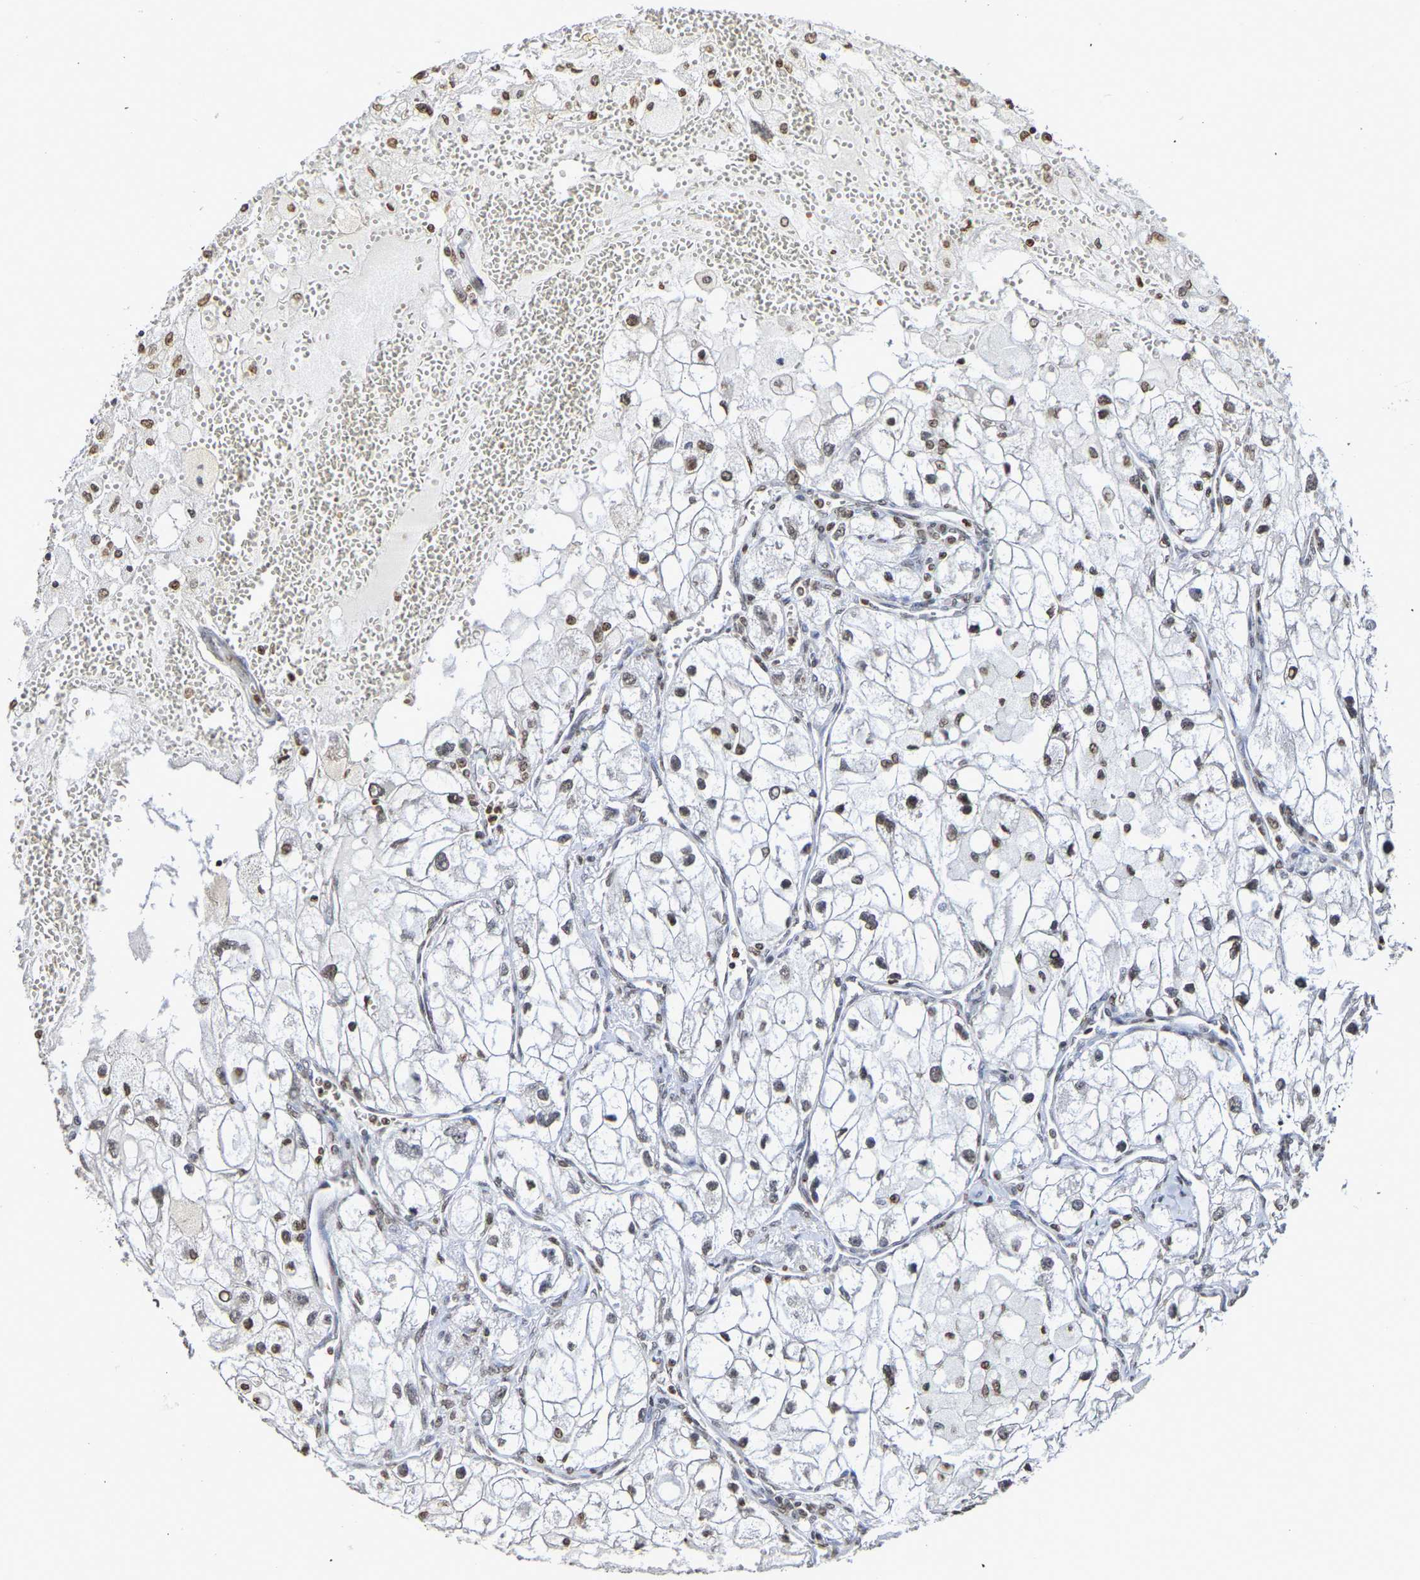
{"staining": {"intensity": "moderate", "quantity": ">75%", "location": "nuclear"}, "tissue": "renal cancer", "cell_type": "Tumor cells", "image_type": "cancer", "snomed": [{"axis": "morphology", "description": "Adenocarcinoma, NOS"}, {"axis": "topography", "description": "Kidney"}], "caption": "IHC (DAB (3,3'-diaminobenzidine)) staining of human renal adenocarcinoma shows moderate nuclear protein expression in approximately >75% of tumor cells.", "gene": "ATF4", "patient": {"sex": "female", "age": 70}}